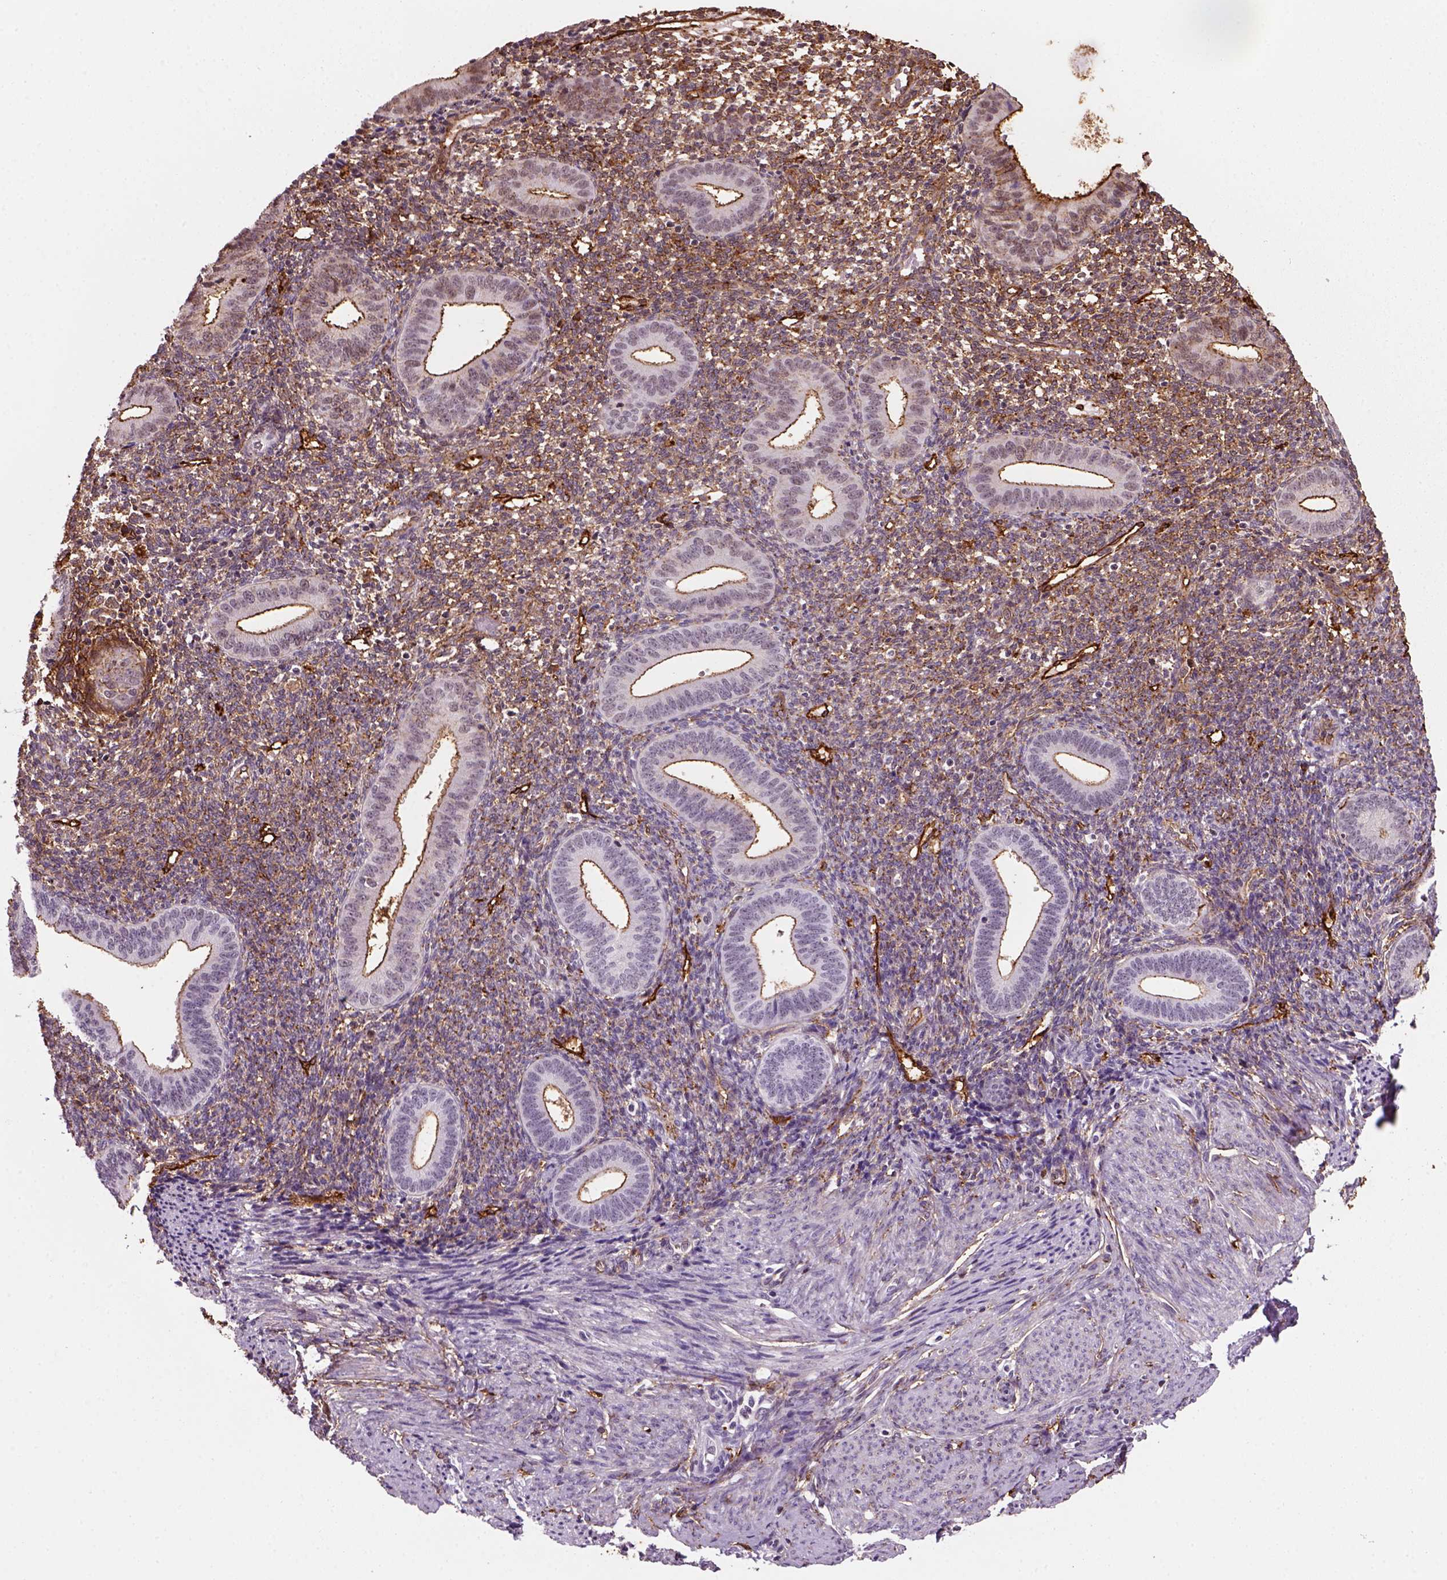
{"staining": {"intensity": "moderate", "quantity": "25%-75%", "location": "cytoplasmic/membranous"}, "tissue": "endometrium", "cell_type": "Cells in endometrial stroma", "image_type": "normal", "snomed": [{"axis": "morphology", "description": "Normal tissue, NOS"}, {"axis": "topography", "description": "Endometrium"}], "caption": "Immunohistochemical staining of normal human endometrium displays medium levels of moderate cytoplasmic/membranous positivity in about 25%-75% of cells in endometrial stroma.", "gene": "MARCKS", "patient": {"sex": "female", "age": 40}}